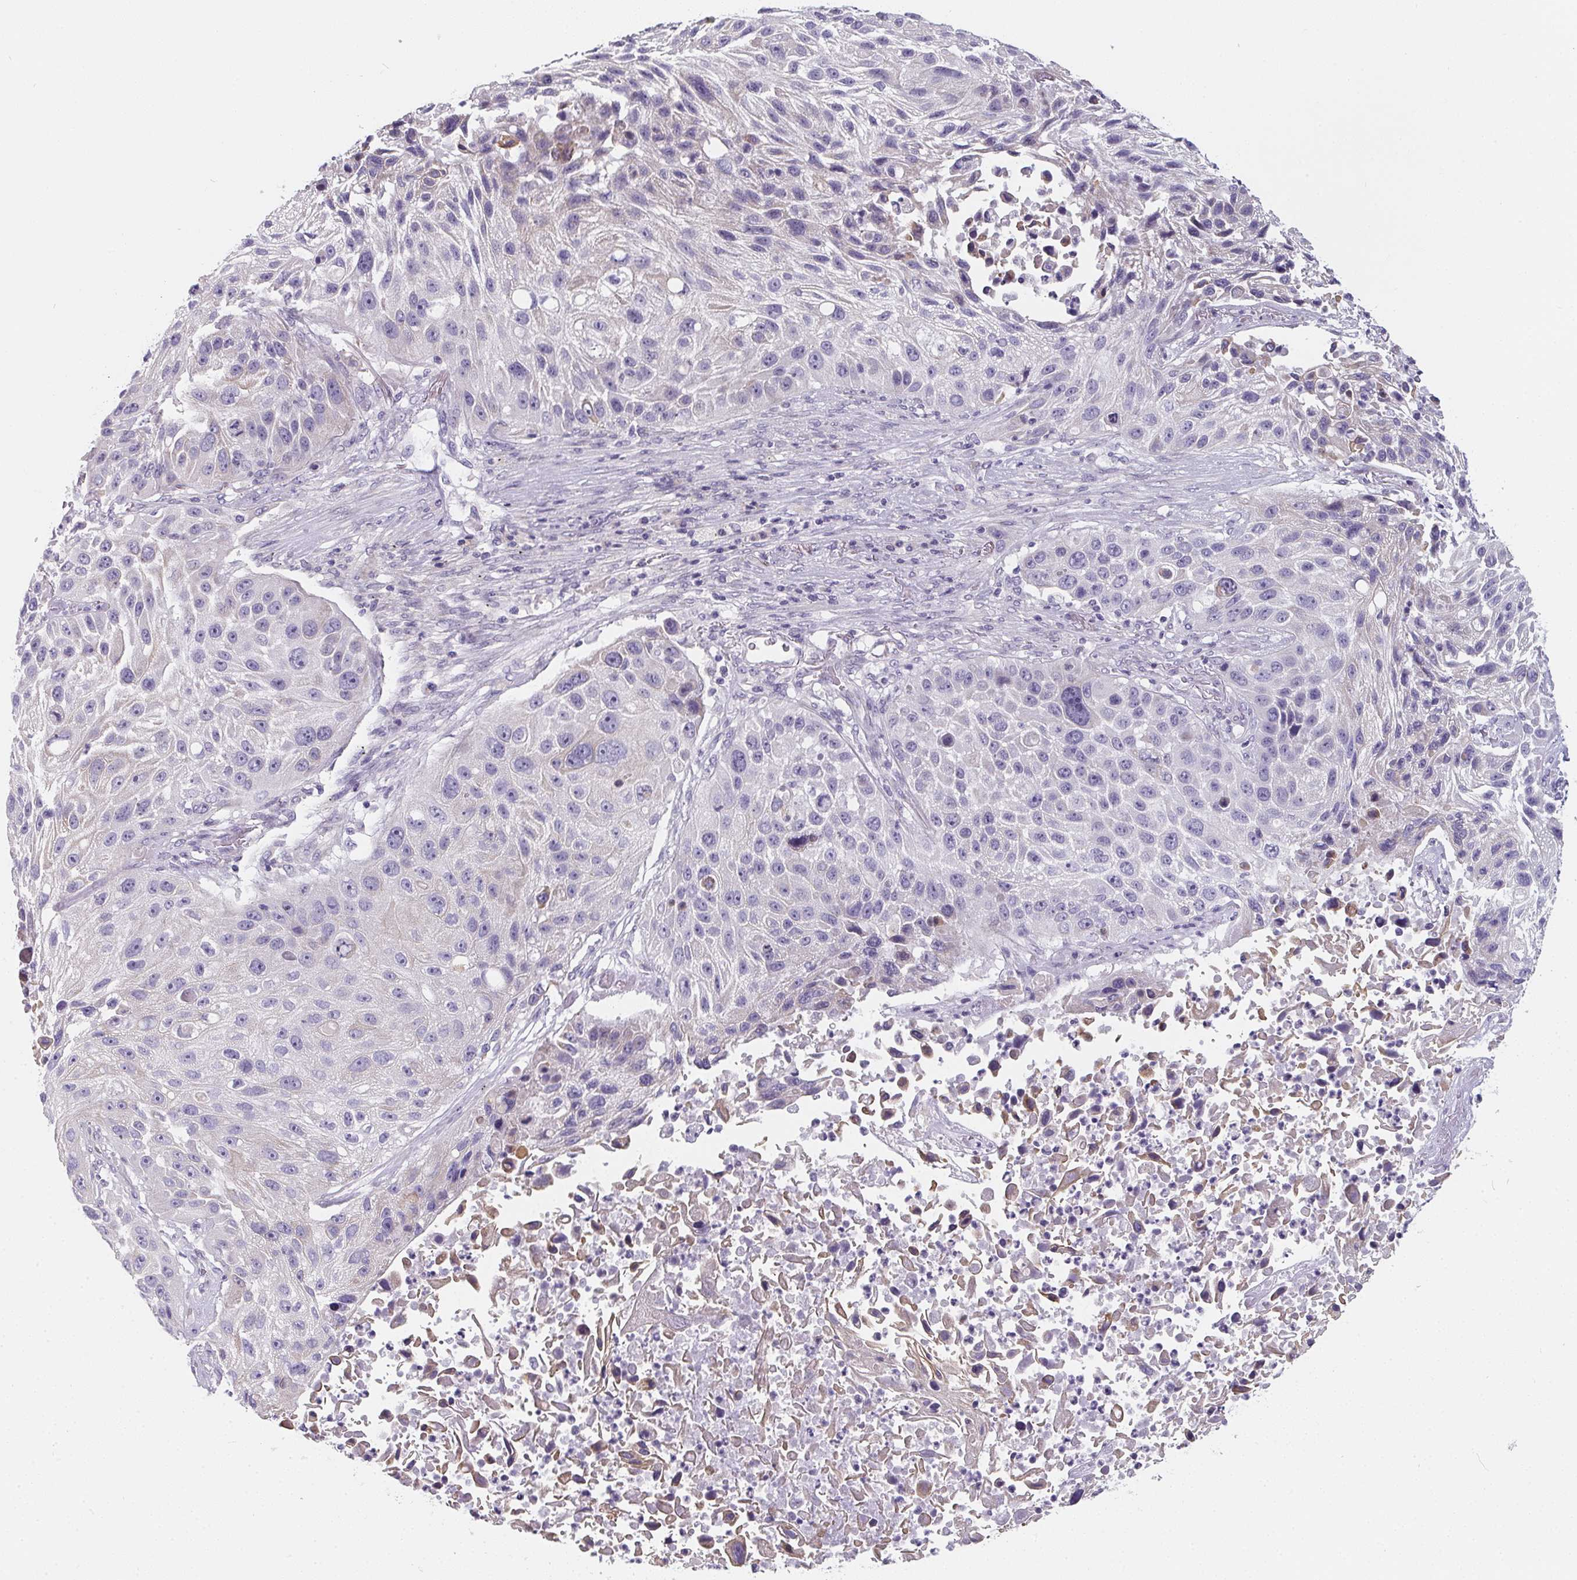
{"staining": {"intensity": "negative", "quantity": "none", "location": "none"}, "tissue": "lung cancer", "cell_type": "Tumor cells", "image_type": "cancer", "snomed": [{"axis": "morphology", "description": "Normal morphology"}, {"axis": "morphology", "description": "Squamous cell carcinoma, NOS"}, {"axis": "topography", "description": "Lymph node"}, {"axis": "topography", "description": "Lung"}], "caption": "High power microscopy photomicrograph of an immunohistochemistry photomicrograph of squamous cell carcinoma (lung), revealing no significant positivity in tumor cells.", "gene": "MAP1A", "patient": {"sex": "male", "age": 67}}